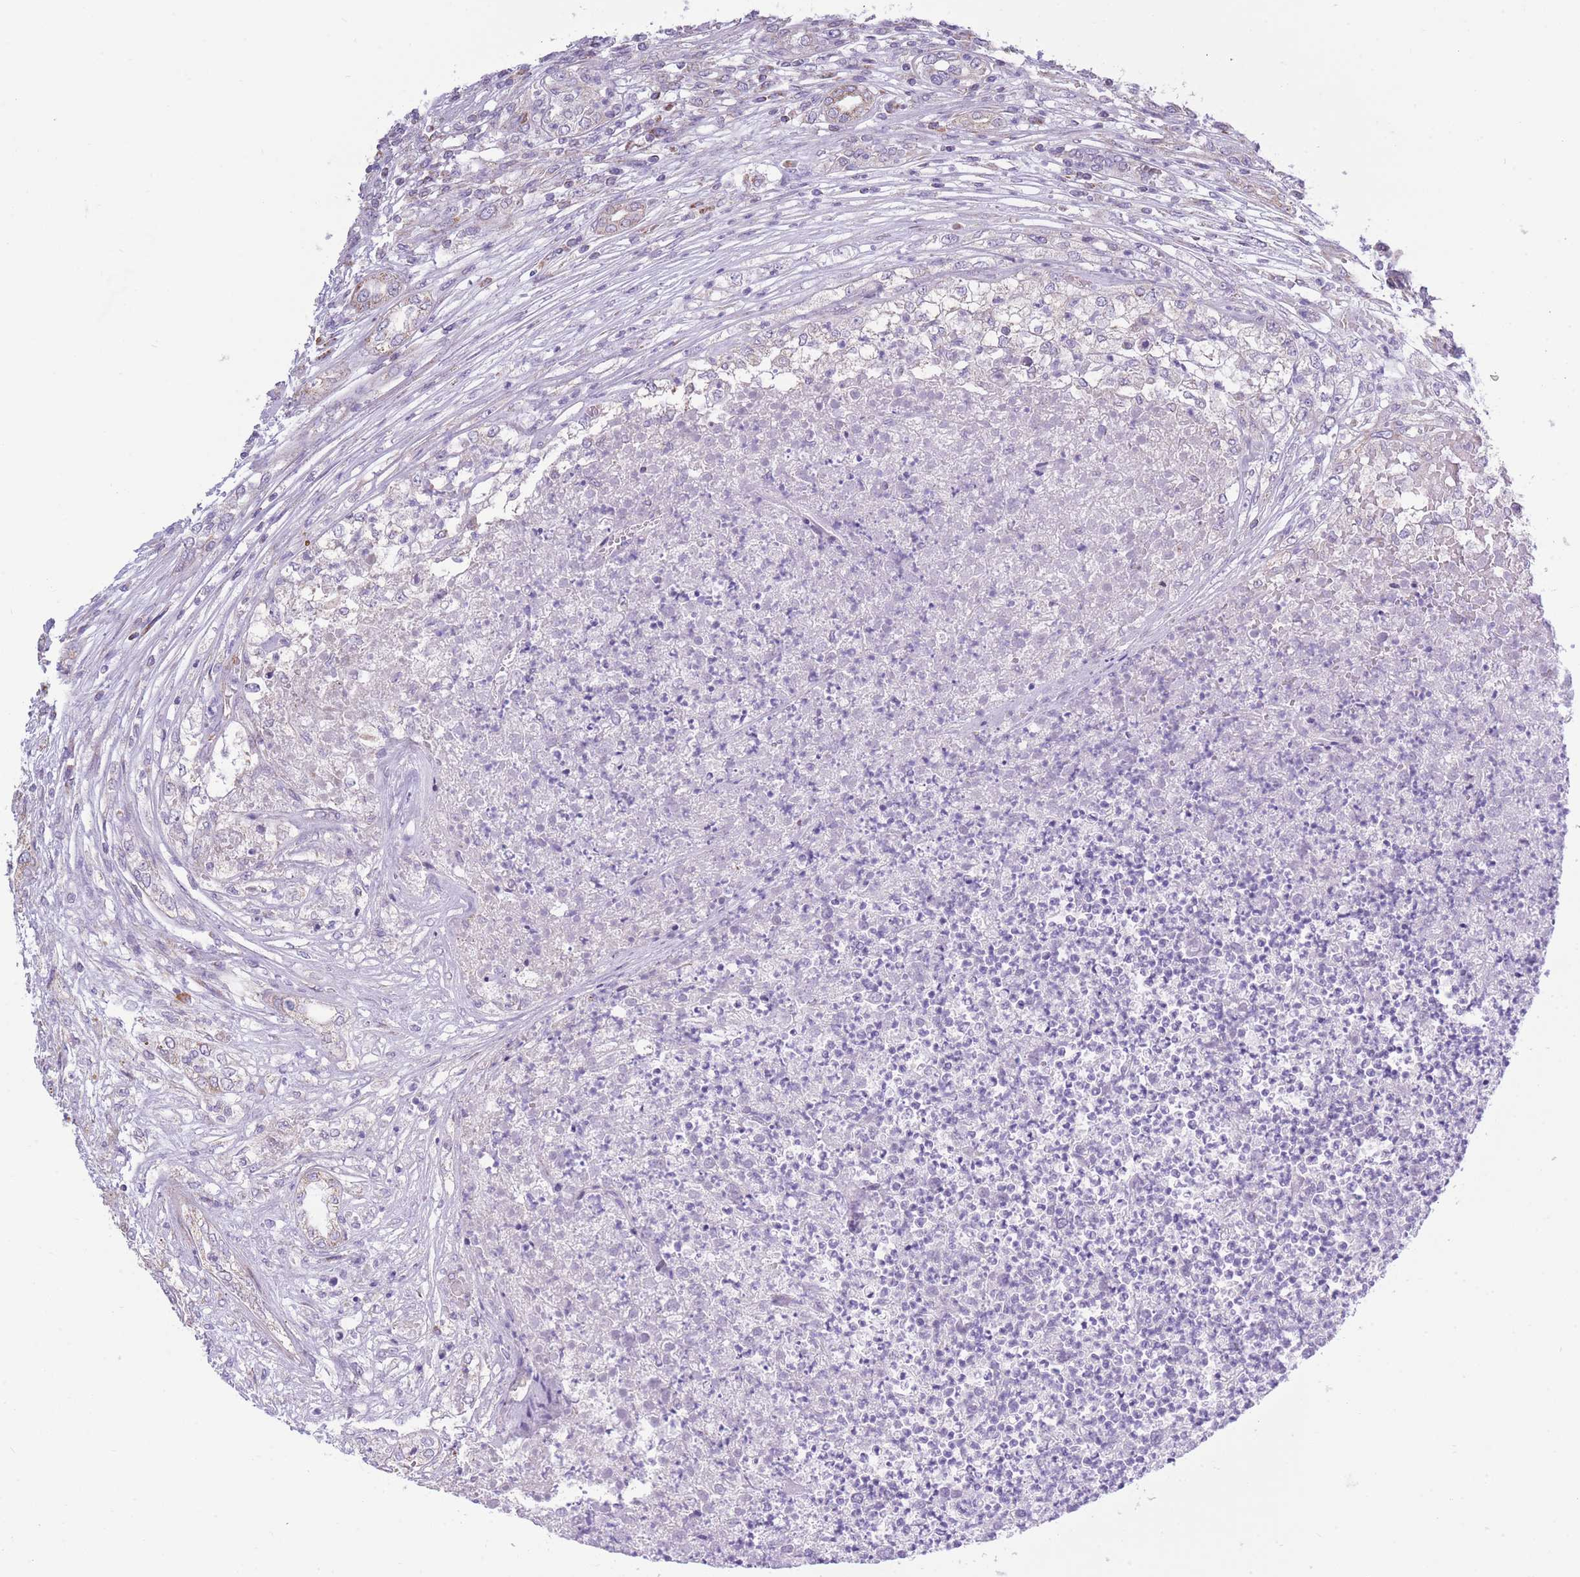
{"staining": {"intensity": "negative", "quantity": "none", "location": "none"}, "tissue": "renal cancer", "cell_type": "Tumor cells", "image_type": "cancer", "snomed": [{"axis": "morphology", "description": "Adenocarcinoma, NOS"}, {"axis": "topography", "description": "Kidney"}], "caption": "This is an IHC histopathology image of renal adenocarcinoma. There is no positivity in tumor cells.", "gene": "PDHA1", "patient": {"sex": "female", "age": 54}}